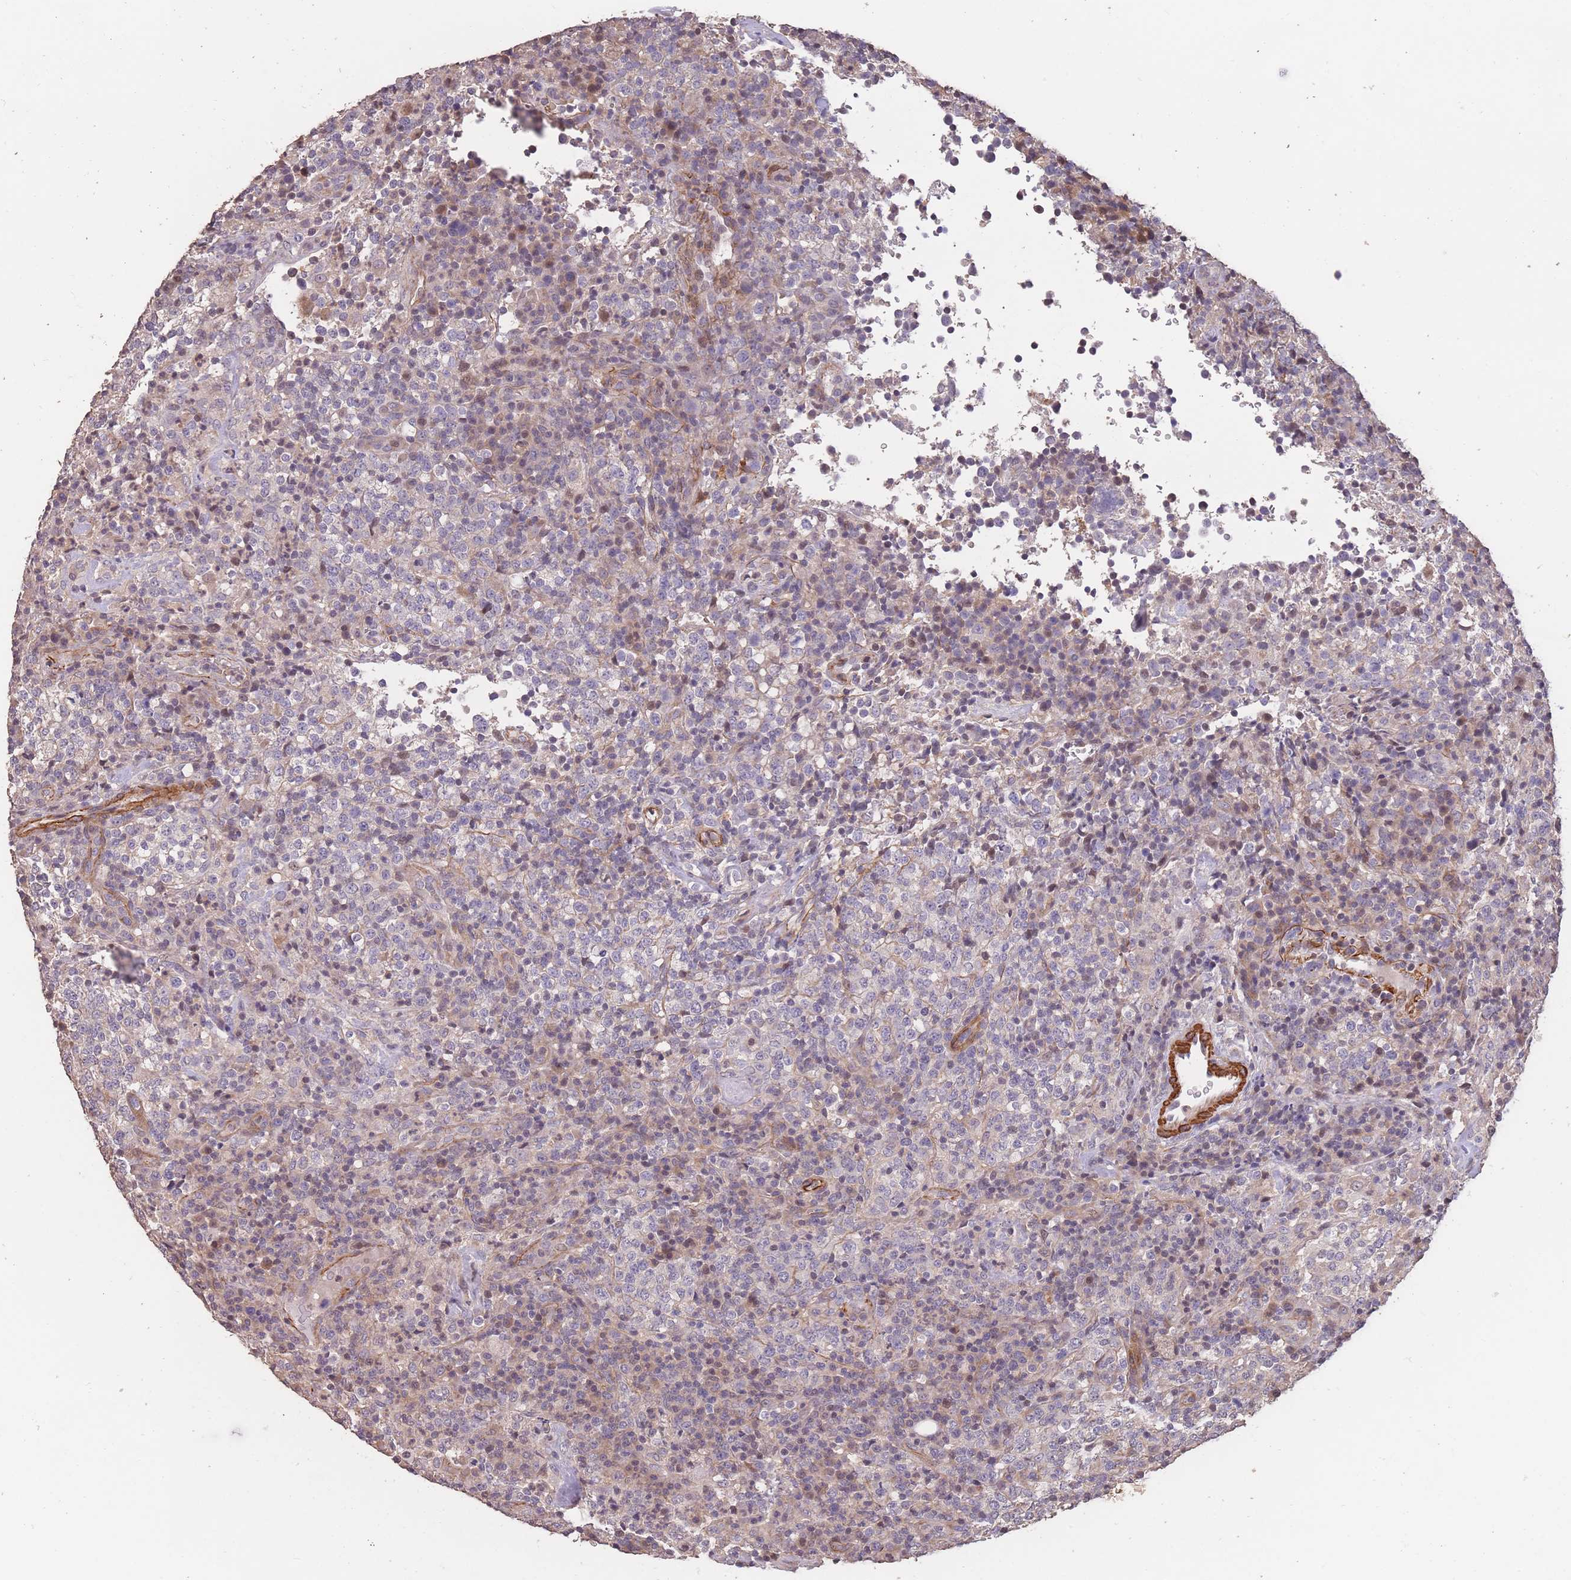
{"staining": {"intensity": "negative", "quantity": "none", "location": "none"}, "tissue": "lymphoma", "cell_type": "Tumor cells", "image_type": "cancer", "snomed": [{"axis": "morphology", "description": "Malignant lymphoma, non-Hodgkin's type, High grade"}, {"axis": "topography", "description": "Lymph node"}], "caption": "Tumor cells are negative for protein expression in human lymphoma.", "gene": "NLRC4", "patient": {"sex": "male", "age": 54}}